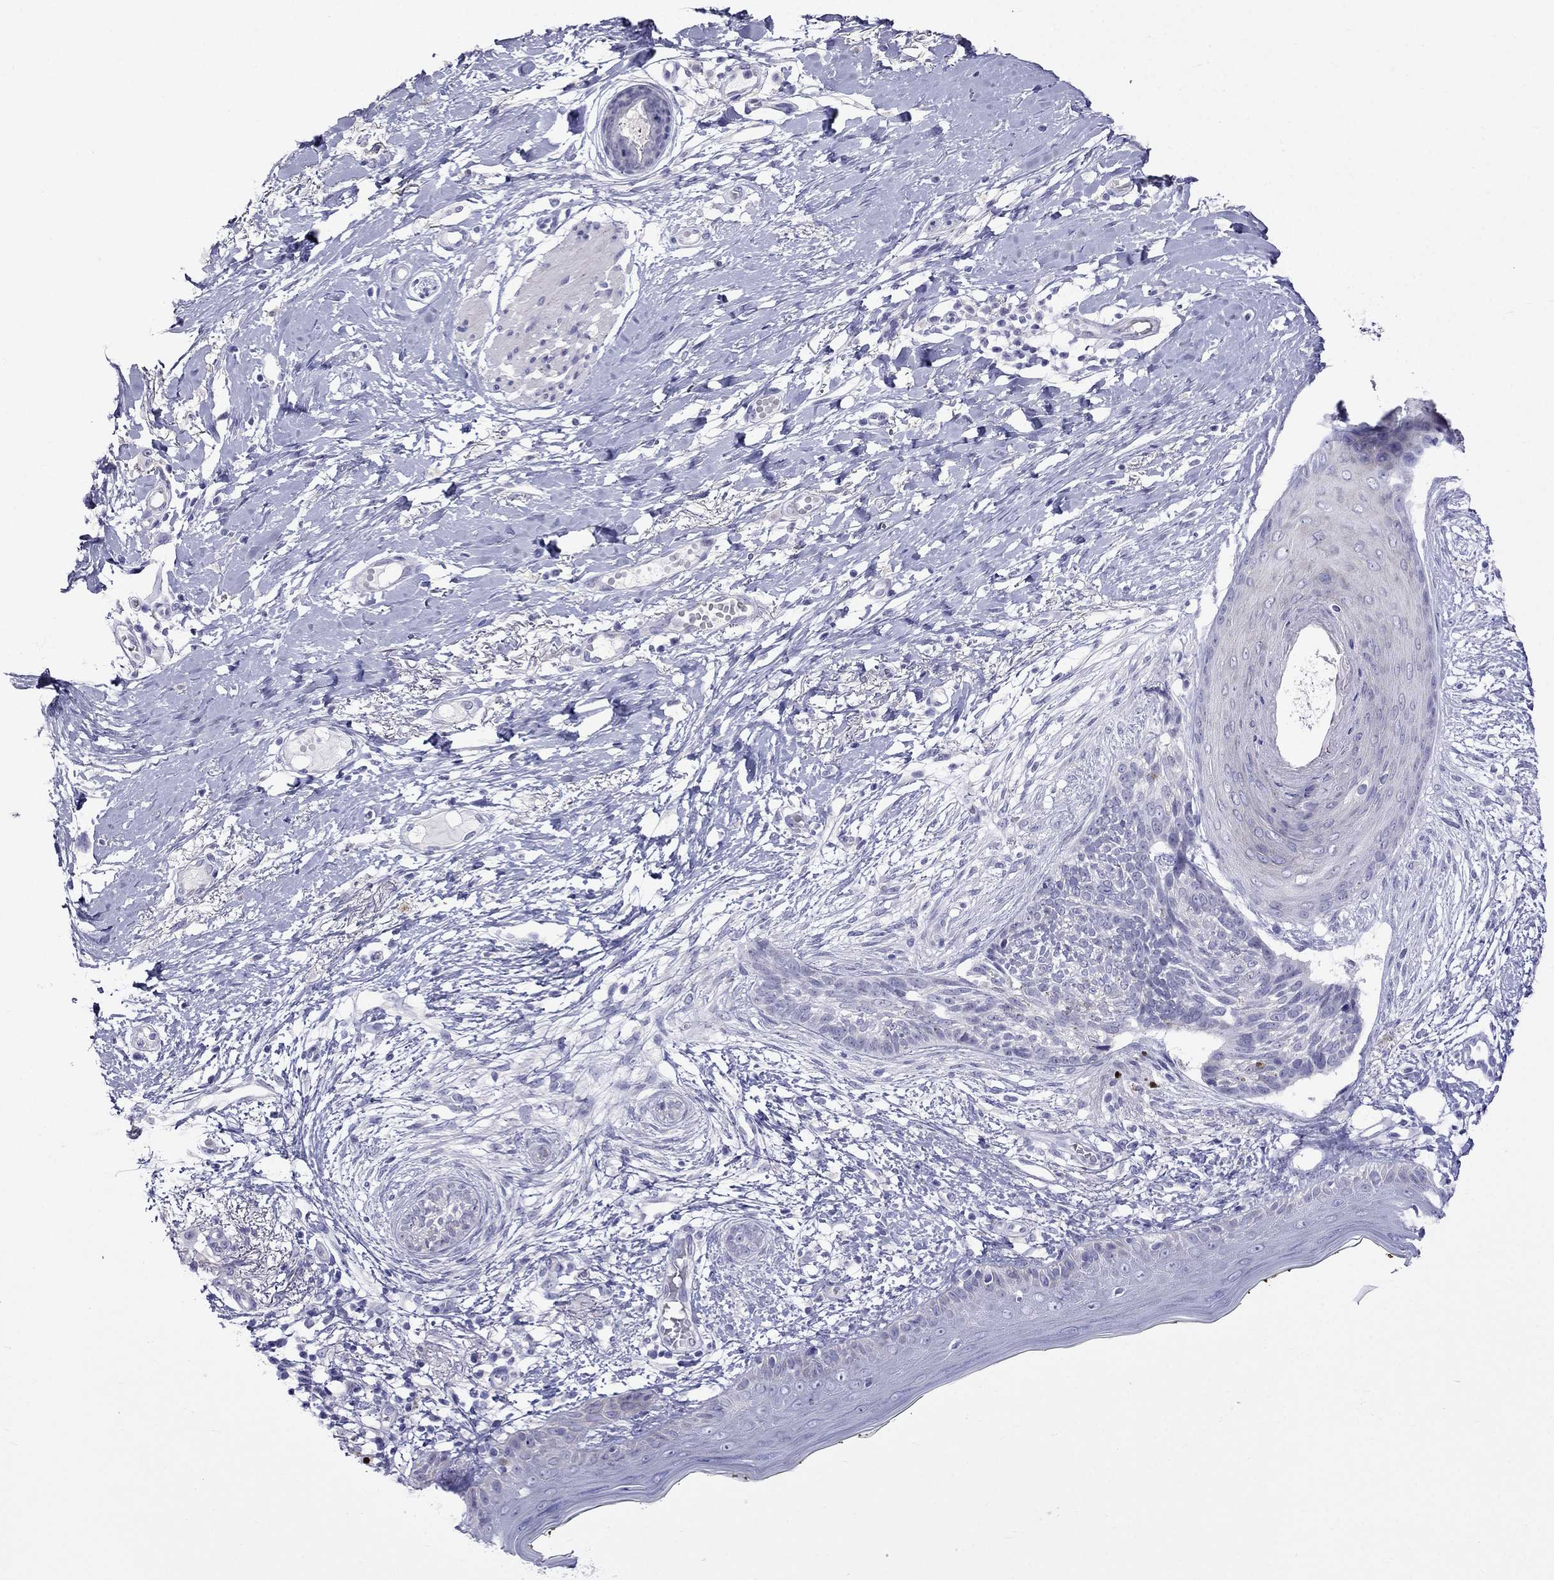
{"staining": {"intensity": "negative", "quantity": "none", "location": "none"}, "tissue": "skin cancer", "cell_type": "Tumor cells", "image_type": "cancer", "snomed": [{"axis": "morphology", "description": "Normal tissue, NOS"}, {"axis": "morphology", "description": "Basal cell carcinoma"}, {"axis": "topography", "description": "Skin"}], "caption": "High power microscopy image of an IHC photomicrograph of skin cancer (basal cell carcinoma), revealing no significant expression in tumor cells. The staining was performed using DAB to visualize the protein expression in brown, while the nuclei were stained in blue with hematoxylin (Magnification: 20x).", "gene": "MGP", "patient": {"sex": "male", "age": 84}}